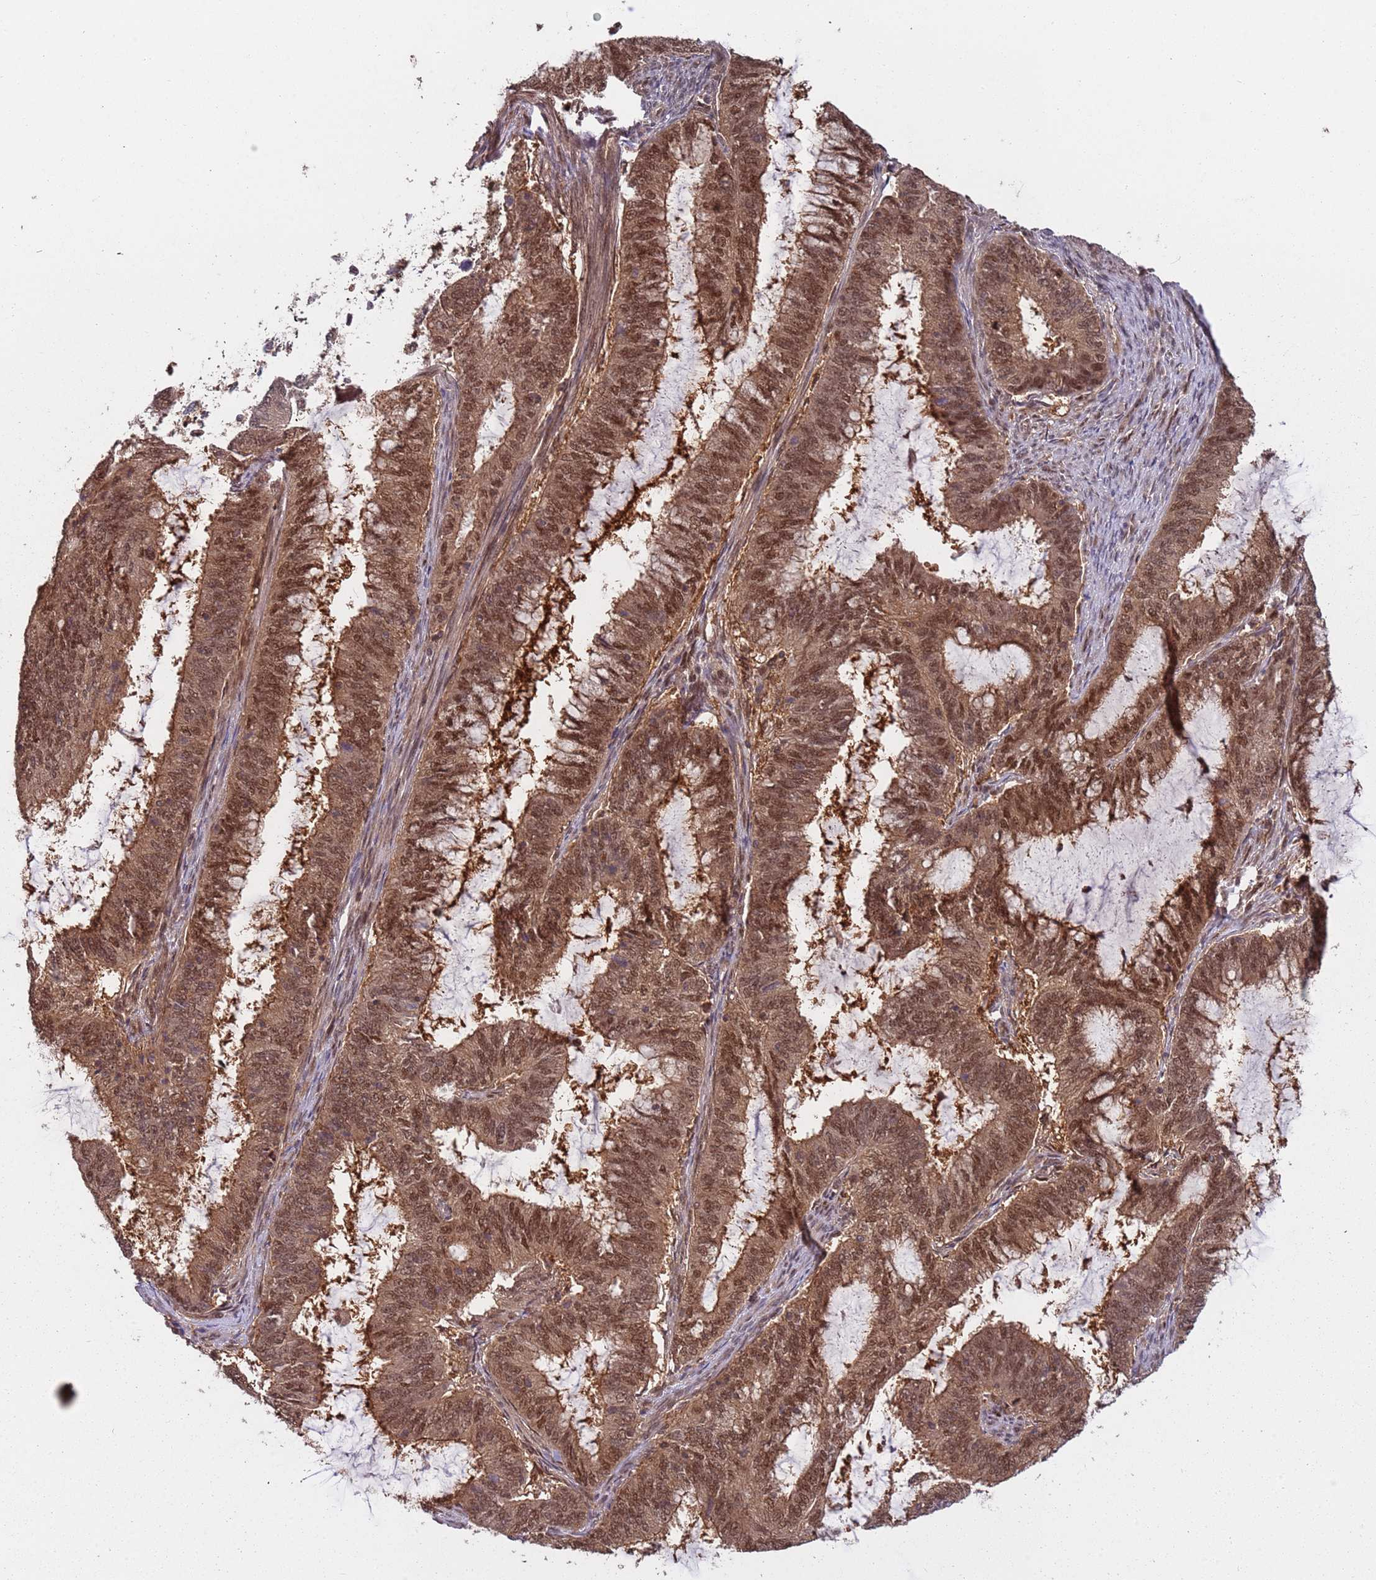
{"staining": {"intensity": "moderate", "quantity": ">75%", "location": "cytoplasmic/membranous,nuclear"}, "tissue": "endometrial cancer", "cell_type": "Tumor cells", "image_type": "cancer", "snomed": [{"axis": "morphology", "description": "Adenocarcinoma, NOS"}, {"axis": "topography", "description": "Endometrium"}], "caption": "Endometrial adenocarcinoma stained with a protein marker displays moderate staining in tumor cells.", "gene": "PGLS", "patient": {"sex": "female", "age": 51}}